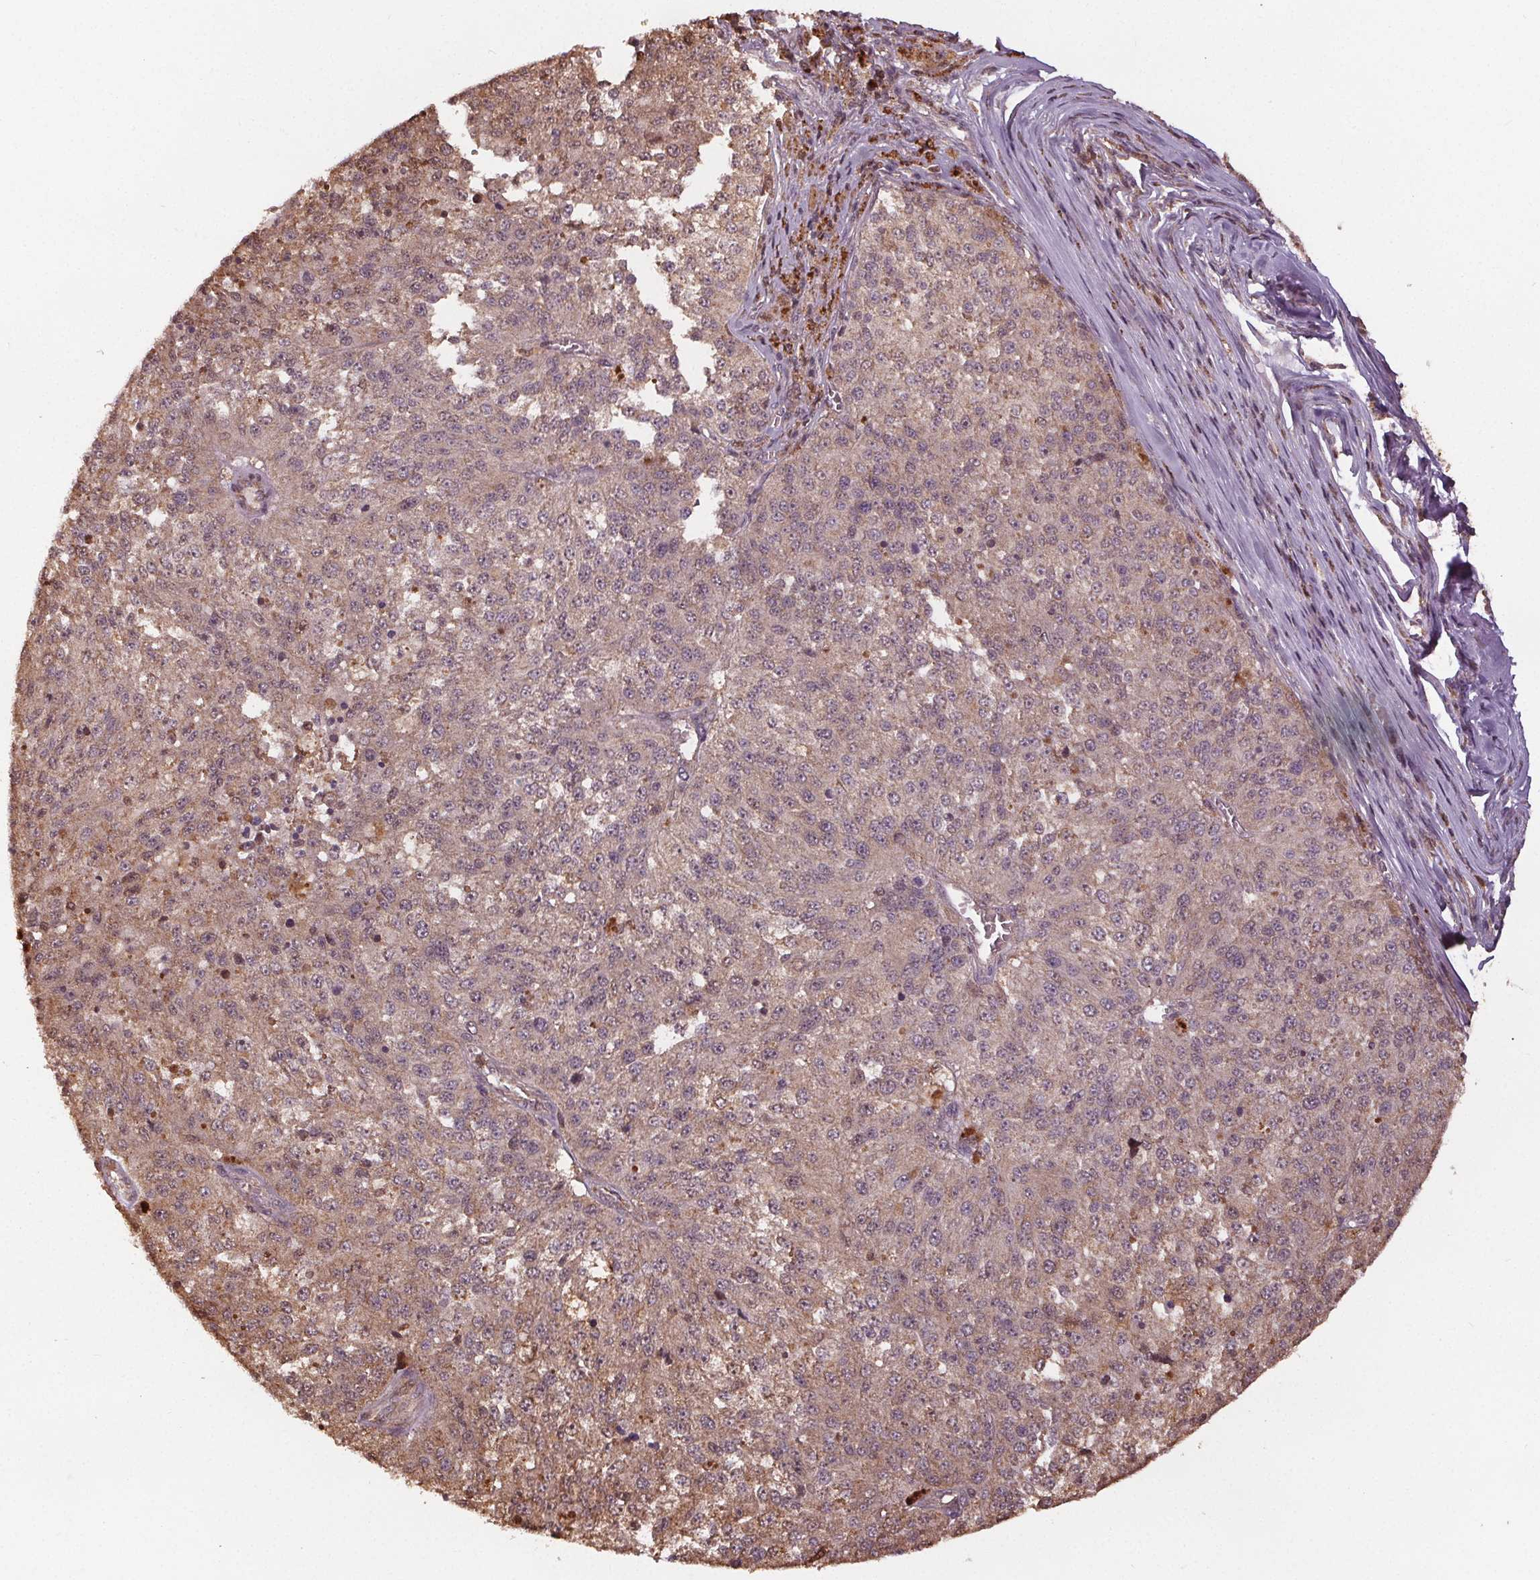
{"staining": {"intensity": "weak", "quantity": ">75%", "location": "cytoplasmic/membranous,nuclear"}, "tissue": "melanoma", "cell_type": "Tumor cells", "image_type": "cancer", "snomed": [{"axis": "morphology", "description": "Malignant melanoma, Metastatic site"}, {"axis": "topography", "description": "Lymph node"}], "caption": "The photomicrograph exhibits staining of malignant melanoma (metastatic site), revealing weak cytoplasmic/membranous and nuclear protein positivity (brown color) within tumor cells.", "gene": "ENO1", "patient": {"sex": "female", "age": 64}}